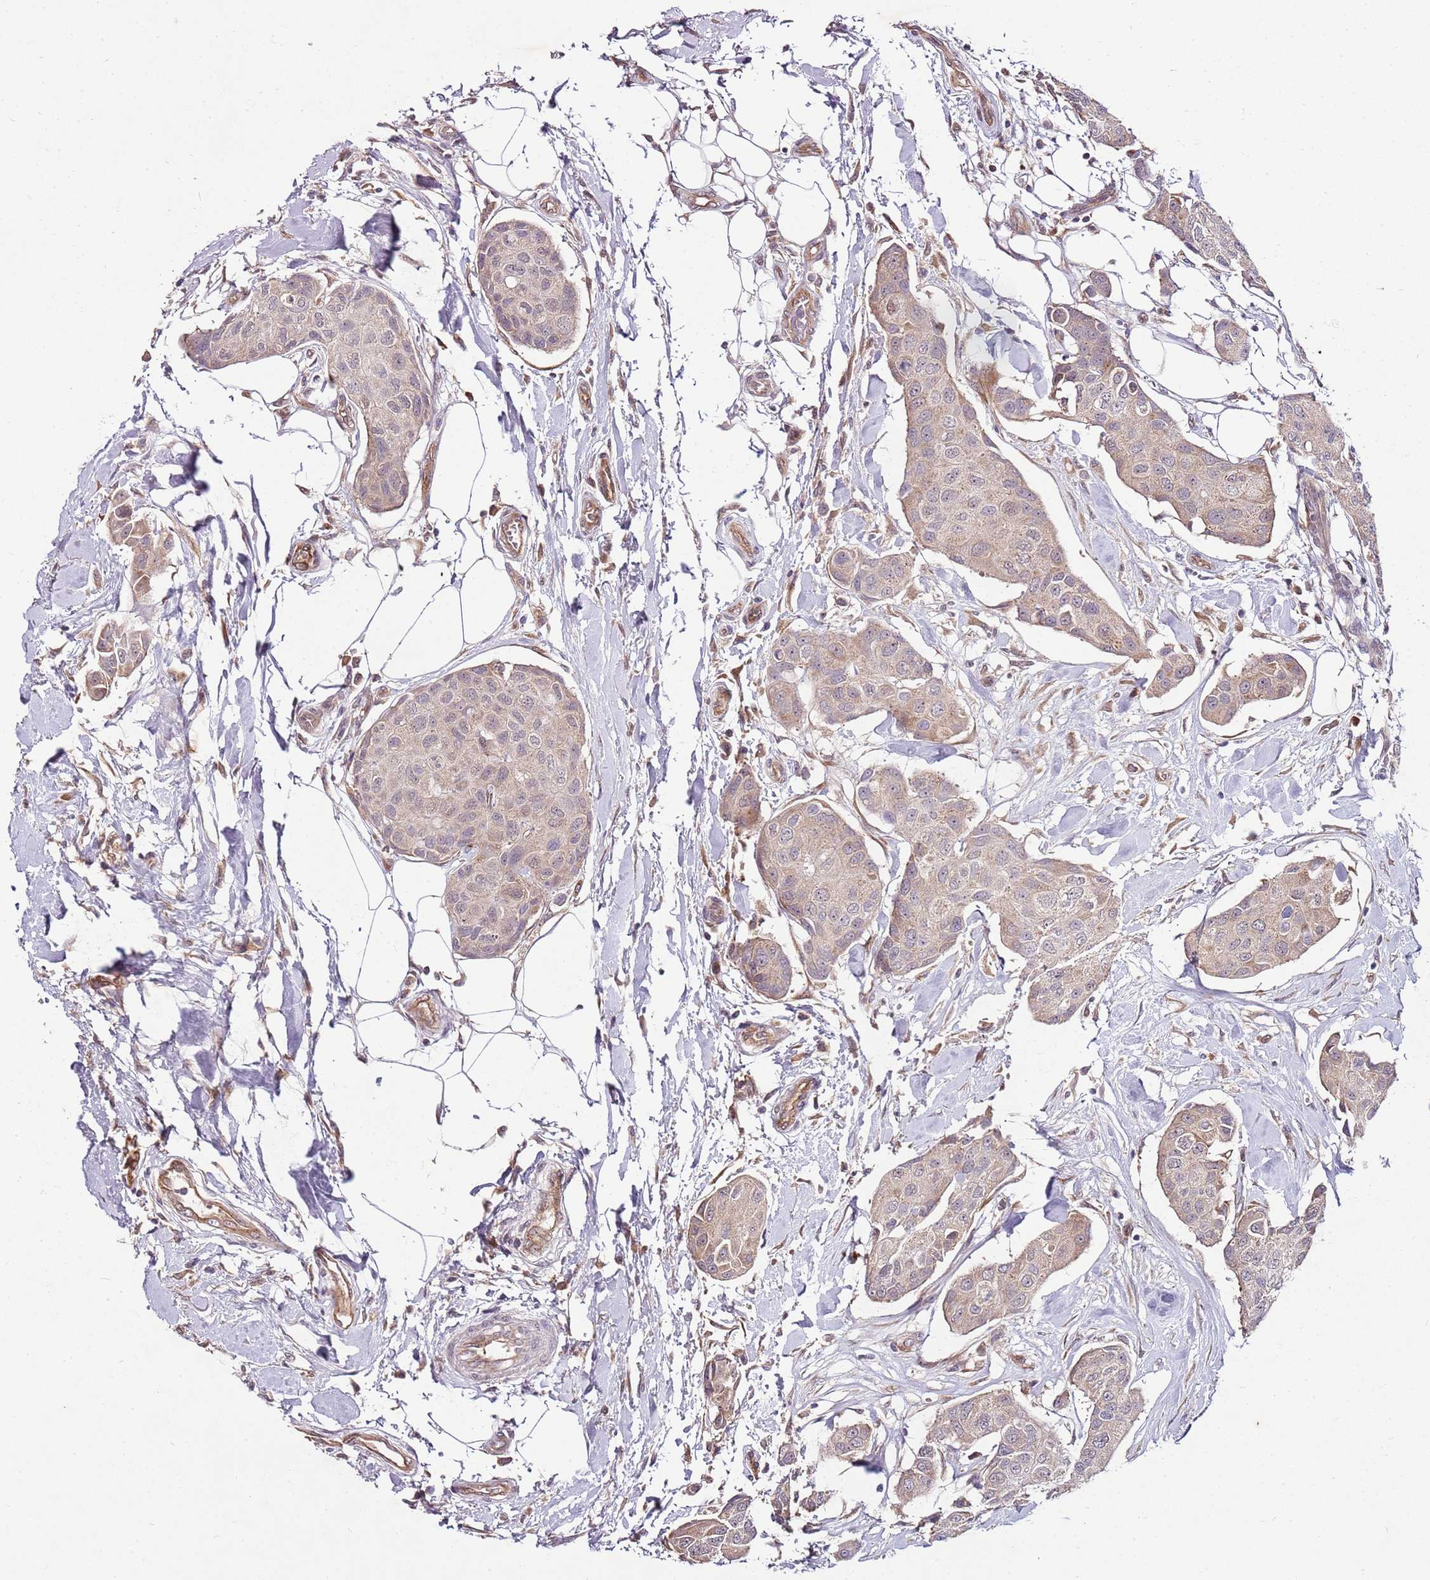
{"staining": {"intensity": "weak", "quantity": "25%-75%", "location": "cytoplasmic/membranous"}, "tissue": "breast cancer", "cell_type": "Tumor cells", "image_type": "cancer", "snomed": [{"axis": "morphology", "description": "Duct carcinoma"}, {"axis": "topography", "description": "Breast"}, {"axis": "topography", "description": "Lymph node"}], "caption": "A histopathology image showing weak cytoplasmic/membranous staining in approximately 25%-75% of tumor cells in infiltrating ductal carcinoma (breast), as visualized by brown immunohistochemical staining.", "gene": "FBXL22", "patient": {"sex": "female", "age": 80}}